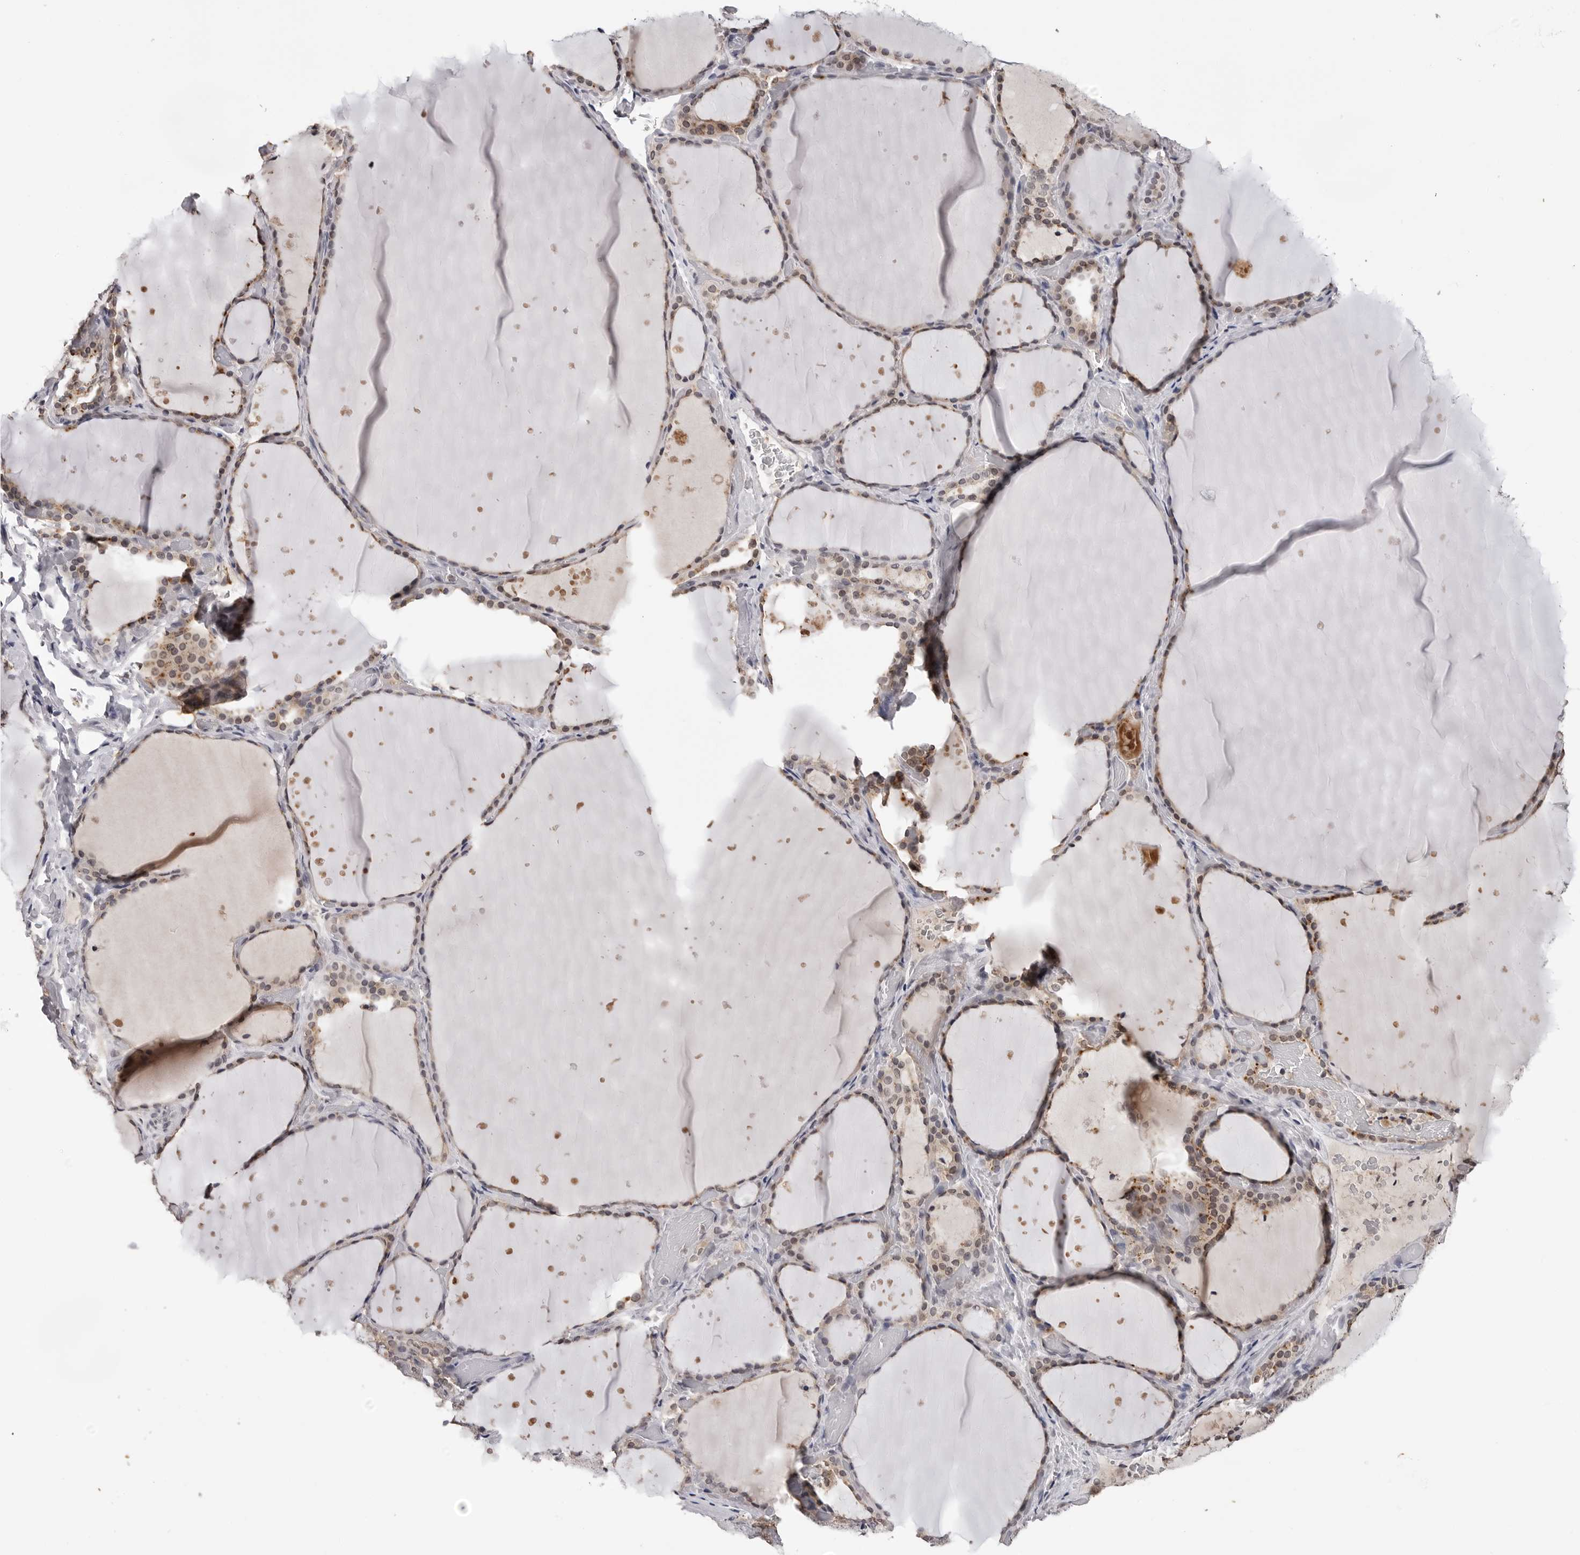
{"staining": {"intensity": "moderate", "quantity": "25%-75%", "location": "cytoplasmic/membranous"}, "tissue": "thyroid gland", "cell_type": "Glandular cells", "image_type": "normal", "snomed": [{"axis": "morphology", "description": "Normal tissue, NOS"}, {"axis": "topography", "description": "Thyroid gland"}], "caption": "Glandular cells demonstrate medium levels of moderate cytoplasmic/membranous staining in approximately 25%-75% of cells in benign human thyroid gland. The staining was performed using DAB (3,3'-diaminobenzidine) to visualize the protein expression in brown, while the nuclei were stained in blue with hematoxylin (Magnification: 20x).", "gene": "CDK20", "patient": {"sex": "female", "age": 44}}